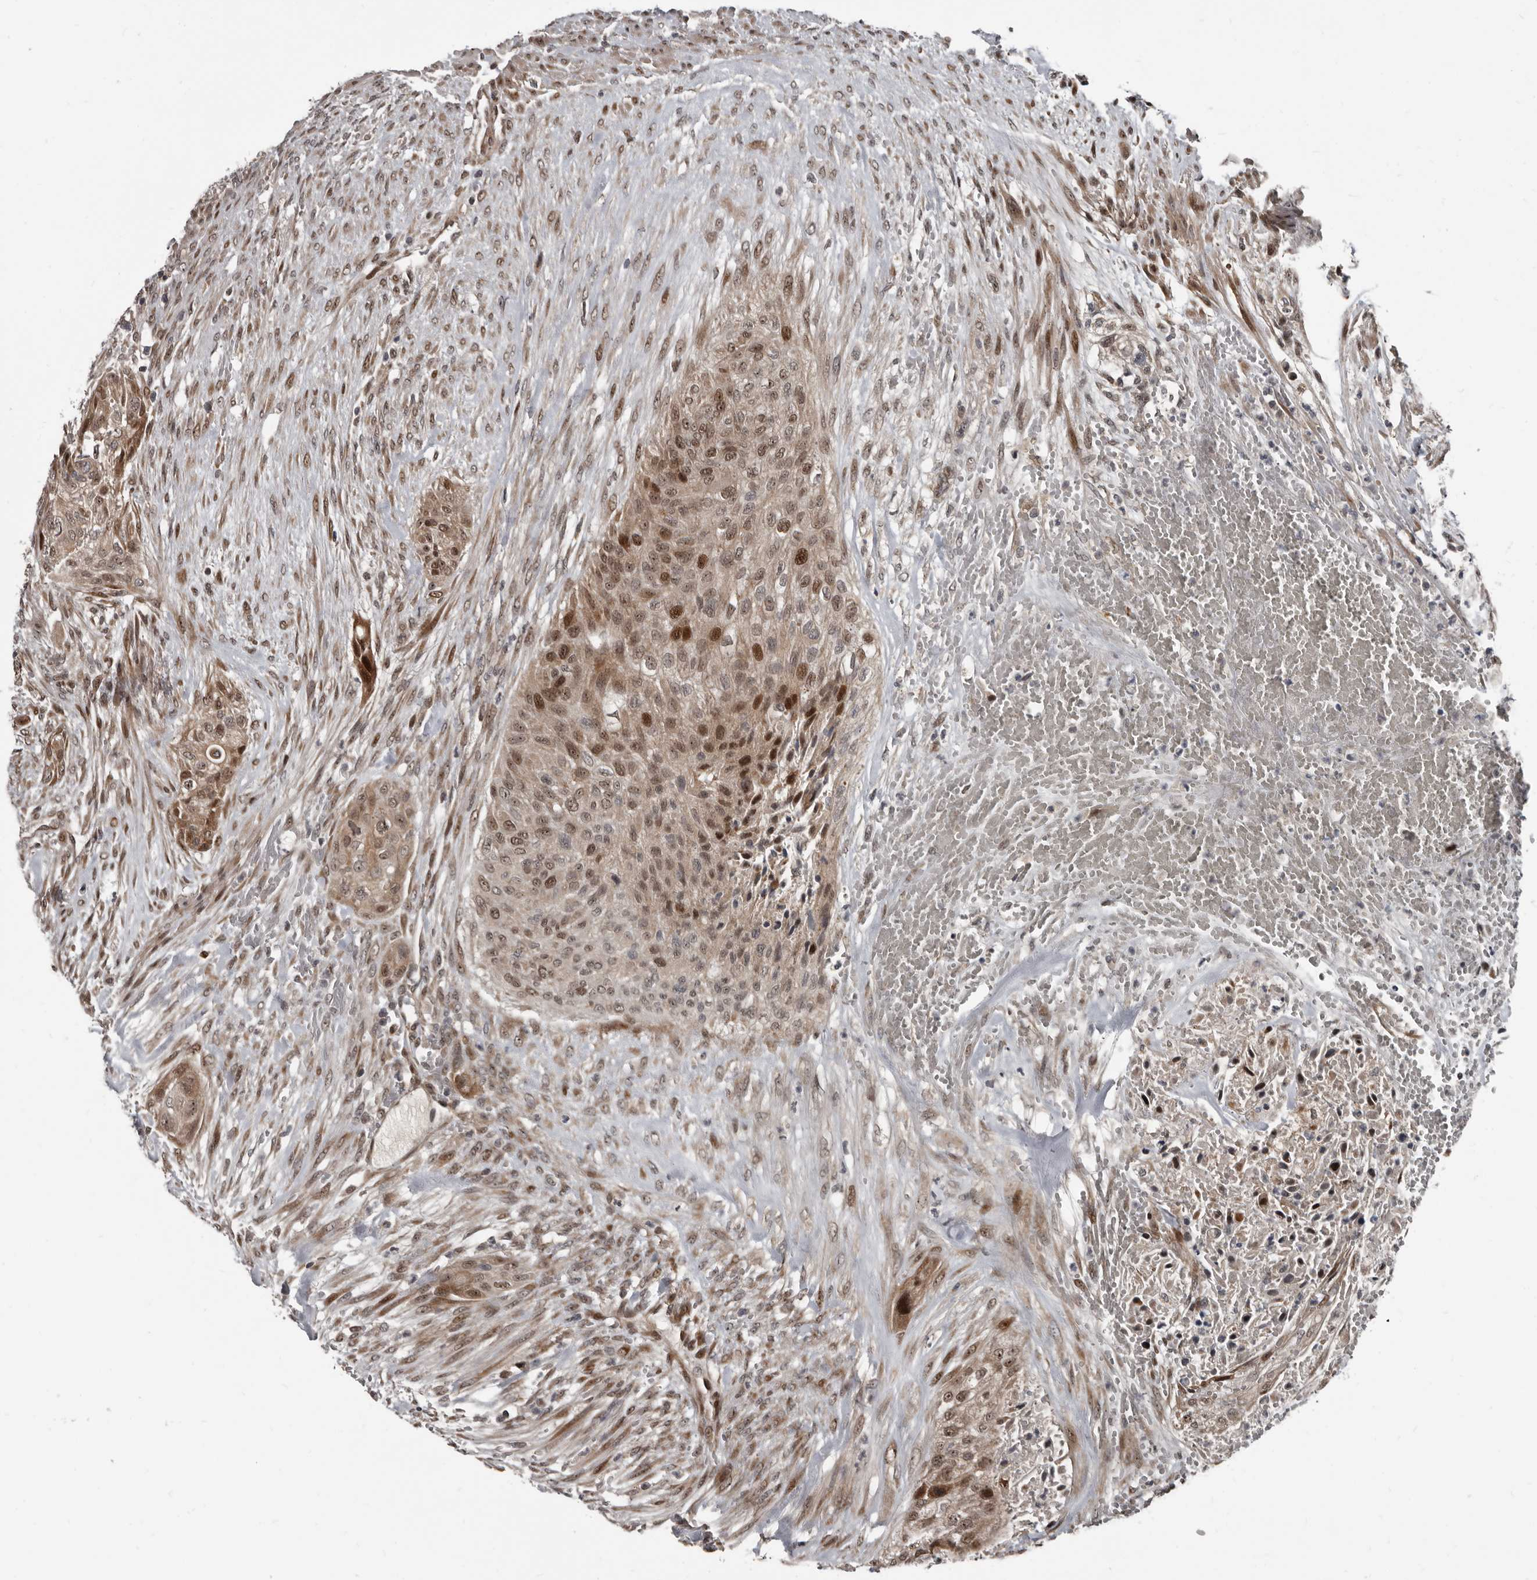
{"staining": {"intensity": "moderate", "quantity": ">75%", "location": "nuclear"}, "tissue": "urothelial cancer", "cell_type": "Tumor cells", "image_type": "cancer", "snomed": [{"axis": "morphology", "description": "Urothelial carcinoma, High grade"}, {"axis": "topography", "description": "Urinary bladder"}], "caption": "About >75% of tumor cells in human urothelial cancer exhibit moderate nuclear protein expression as visualized by brown immunohistochemical staining.", "gene": "CHD1L", "patient": {"sex": "male", "age": 35}}